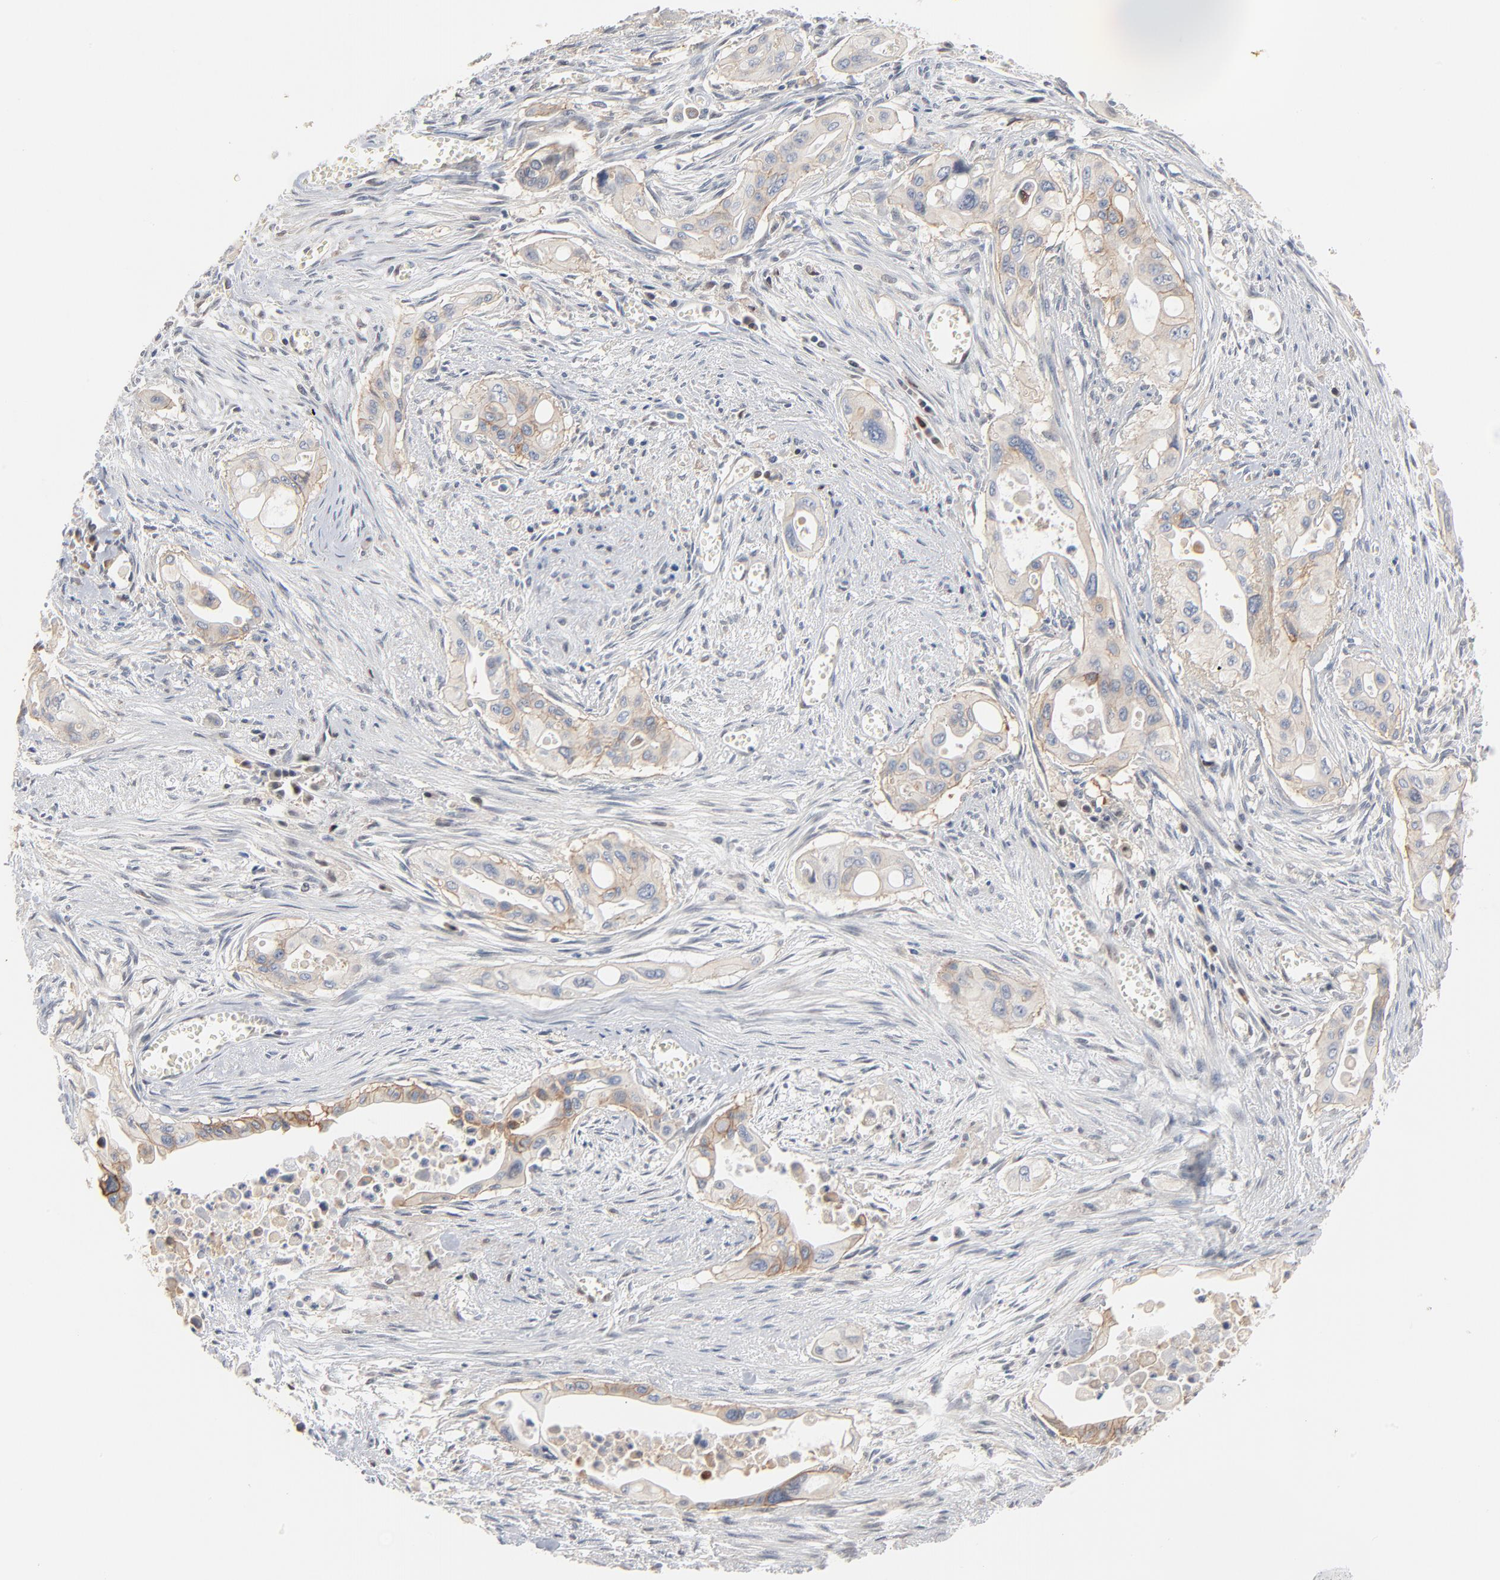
{"staining": {"intensity": "weak", "quantity": ">75%", "location": "cytoplasmic/membranous"}, "tissue": "pancreatic cancer", "cell_type": "Tumor cells", "image_type": "cancer", "snomed": [{"axis": "morphology", "description": "Adenocarcinoma, NOS"}, {"axis": "topography", "description": "Pancreas"}], "caption": "An IHC histopathology image of neoplastic tissue is shown. Protein staining in brown highlights weak cytoplasmic/membranous positivity in pancreatic cancer within tumor cells.", "gene": "EPCAM", "patient": {"sex": "male", "age": 77}}